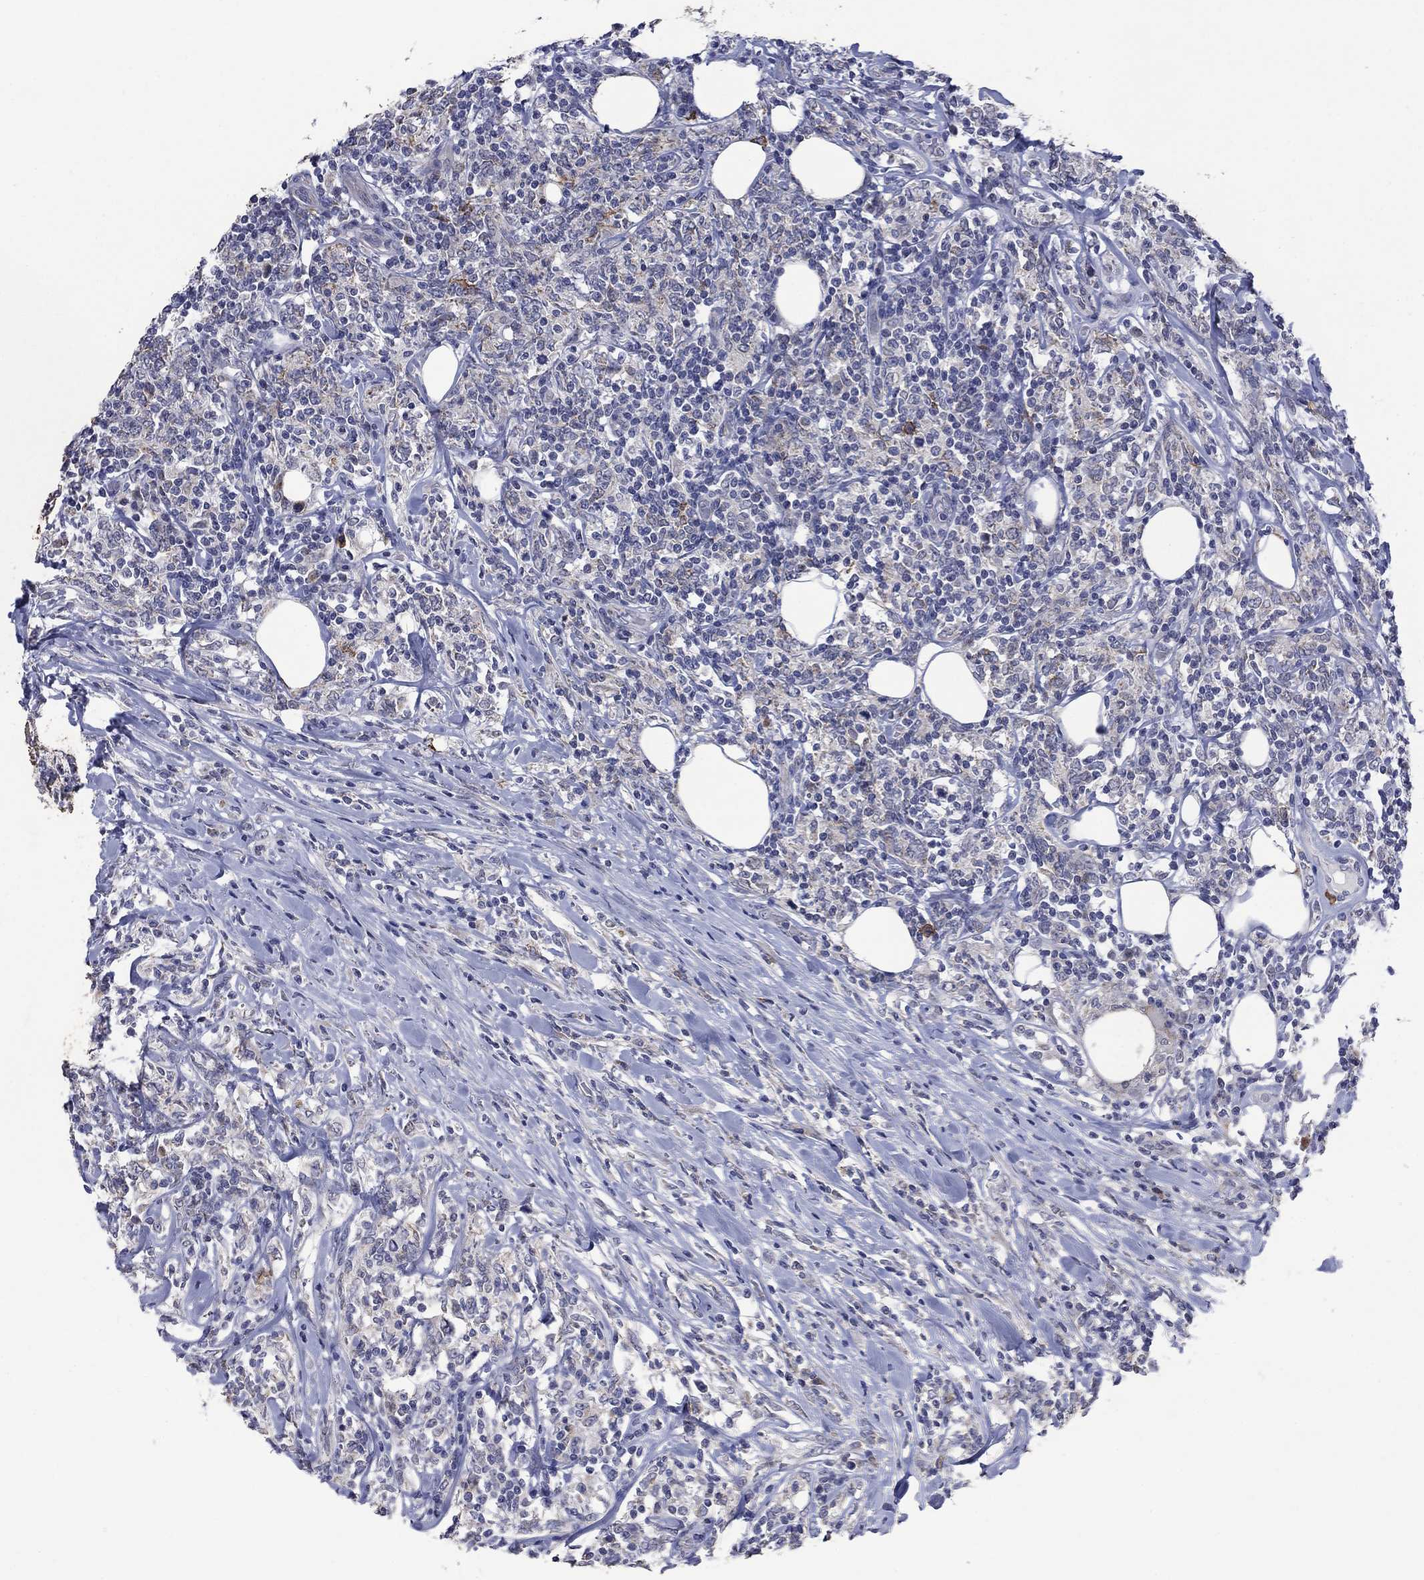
{"staining": {"intensity": "negative", "quantity": "none", "location": "none"}, "tissue": "lymphoma", "cell_type": "Tumor cells", "image_type": "cancer", "snomed": [{"axis": "morphology", "description": "Malignant lymphoma, non-Hodgkin's type, High grade"}, {"axis": "topography", "description": "Lymph node"}], "caption": "A high-resolution image shows immunohistochemistry staining of lymphoma, which exhibits no significant positivity in tumor cells.", "gene": "SDC1", "patient": {"sex": "female", "age": 84}}